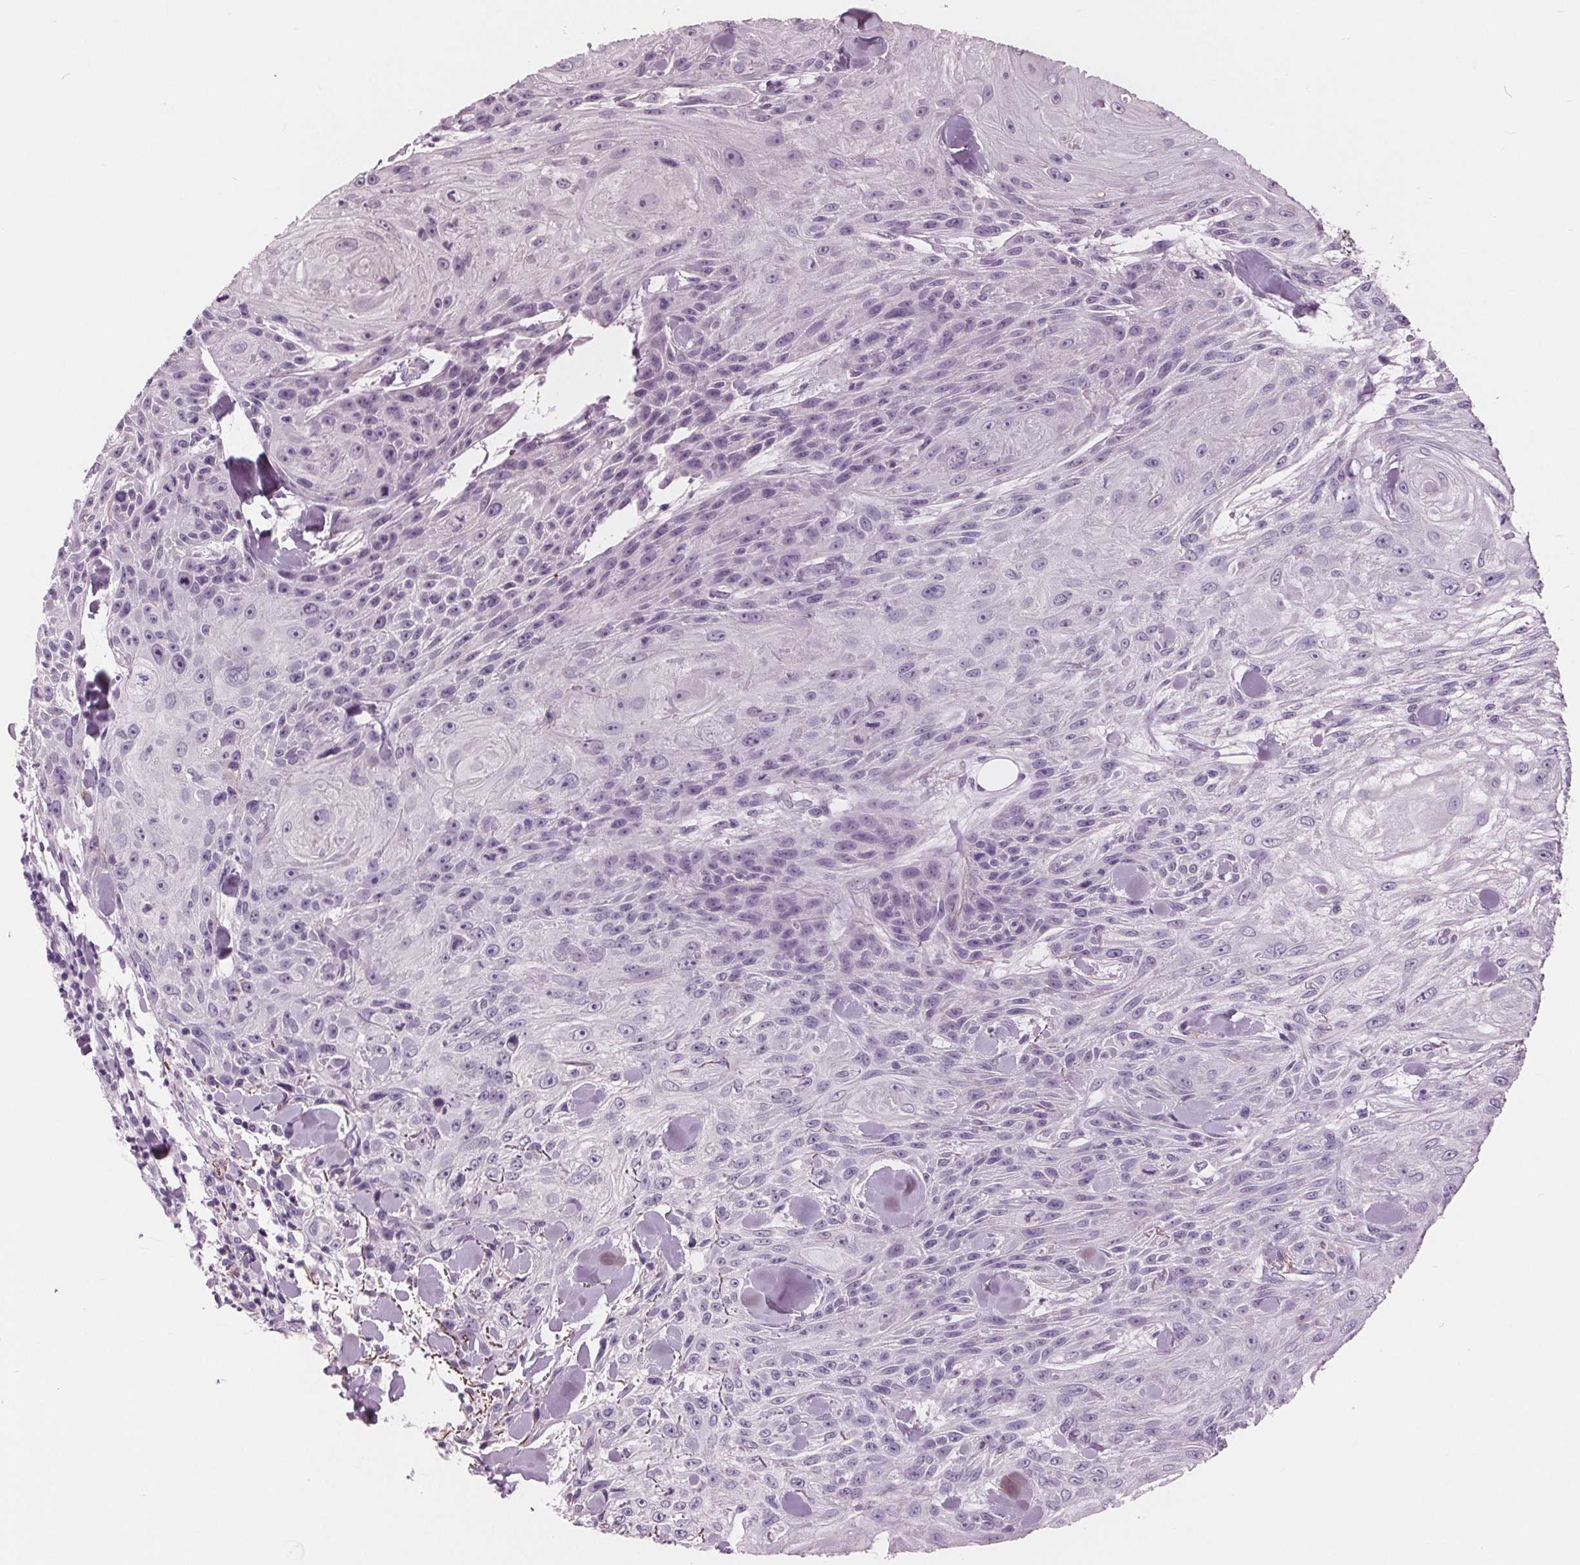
{"staining": {"intensity": "negative", "quantity": "none", "location": "none"}, "tissue": "skin cancer", "cell_type": "Tumor cells", "image_type": "cancer", "snomed": [{"axis": "morphology", "description": "Squamous cell carcinoma, NOS"}, {"axis": "topography", "description": "Skin"}], "caption": "Protein analysis of skin squamous cell carcinoma shows no significant expression in tumor cells.", "gene": "AMBP", "patient": {"sex": "male", "age": 88}}